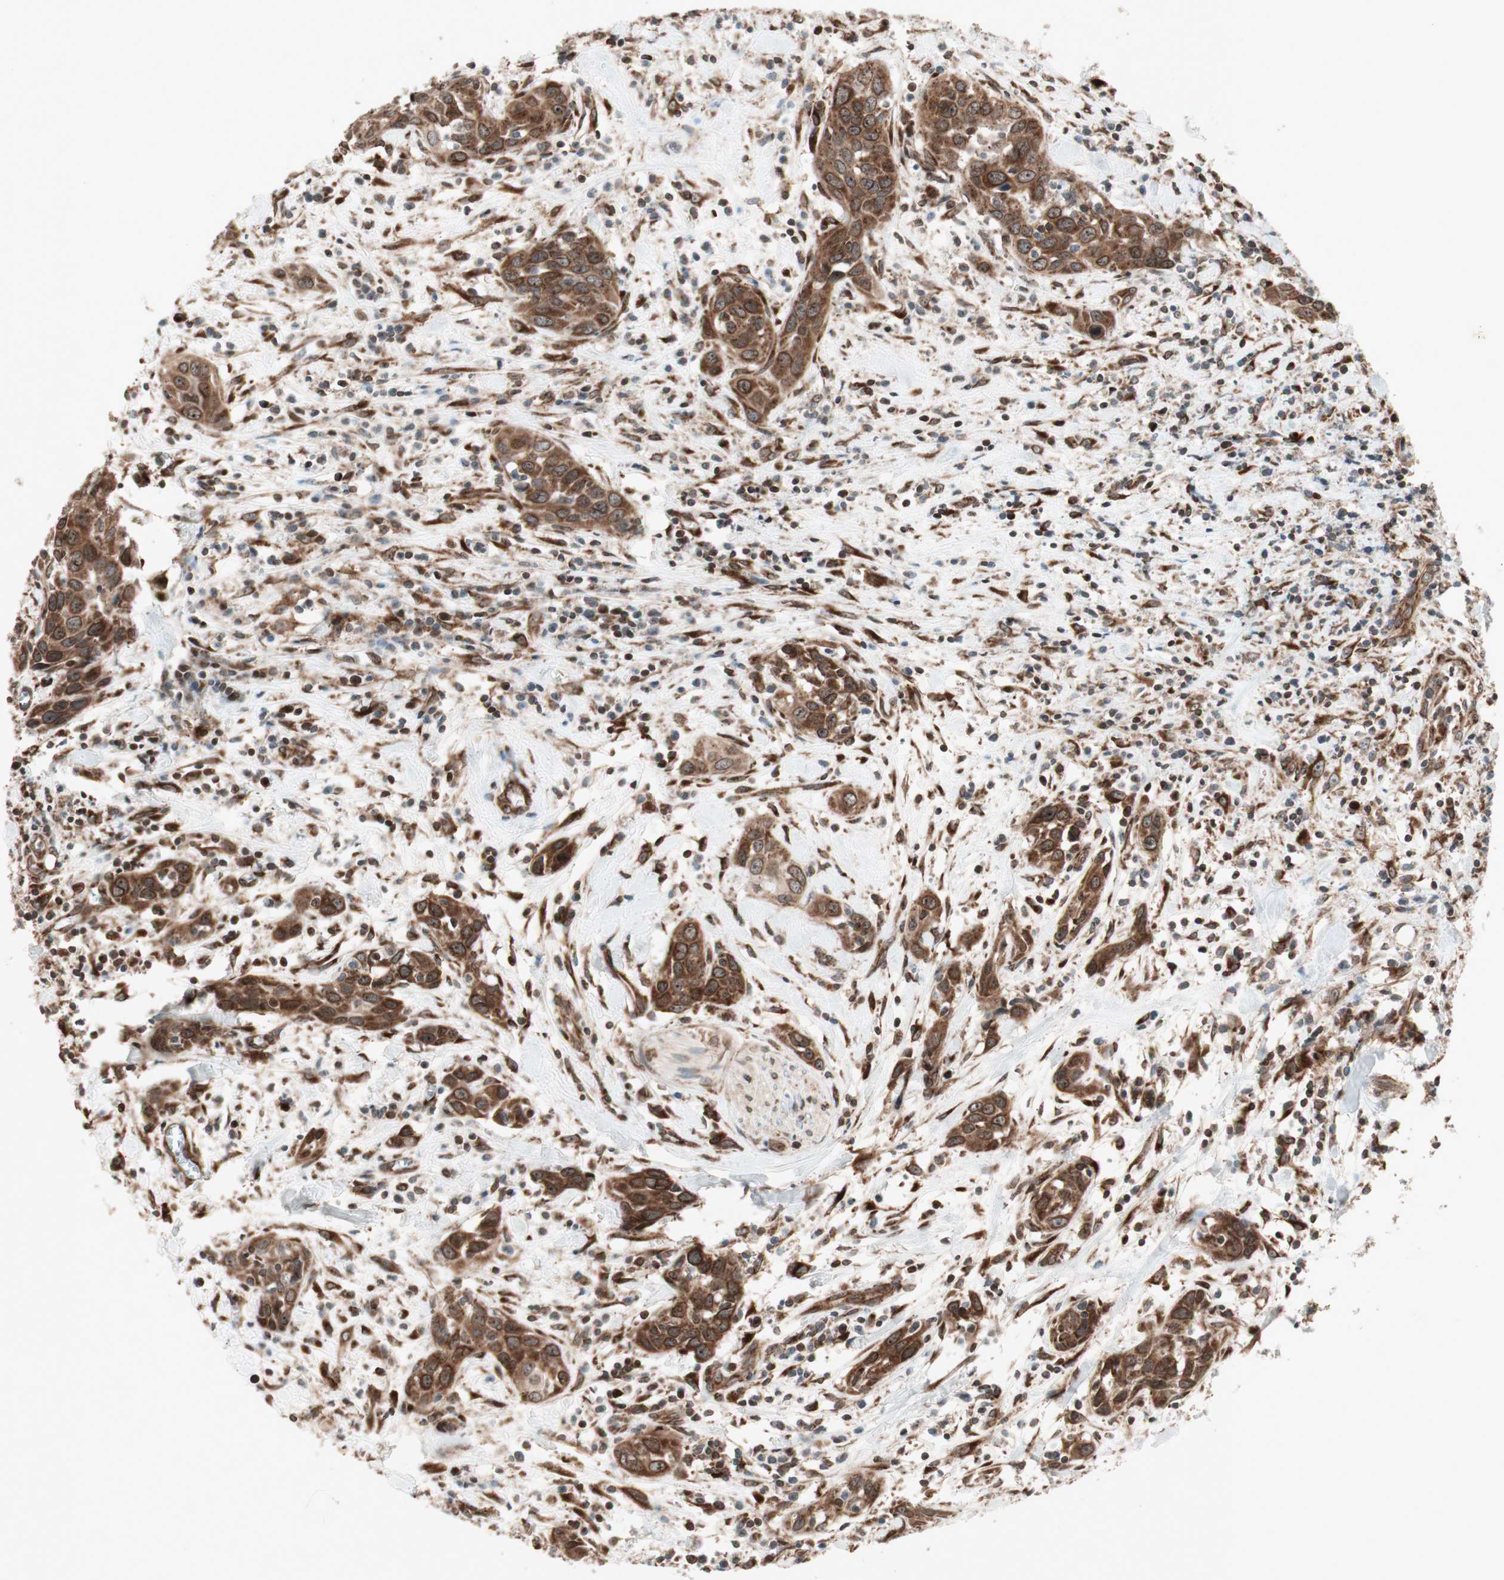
{"staining": {"intensity": "strong", "quantity": ">75%", "location": "cytoplasmic/membranous,nuclear"}, "tissue": "head and neck cancer", "cell_type": "Tumor cells", "image_type": "cancer", "snomed": [{"axis": "morphology", "description": "Squamous cell carcinoma, NOS"}, {"axis": "topography", "description": "Oral tissue"}, {"axis": "topography", "description": "Head-Neck"}], "caption": "There is high levels of strong cytoplasmic/membranous and nuclear staining in tumor cells of squamous cell carcinoma (head and neck), as demonstrated by immunohistochemical staining (brown color).", "gene": "NUP62", "patient": {"sex": "female", "age": 50}}